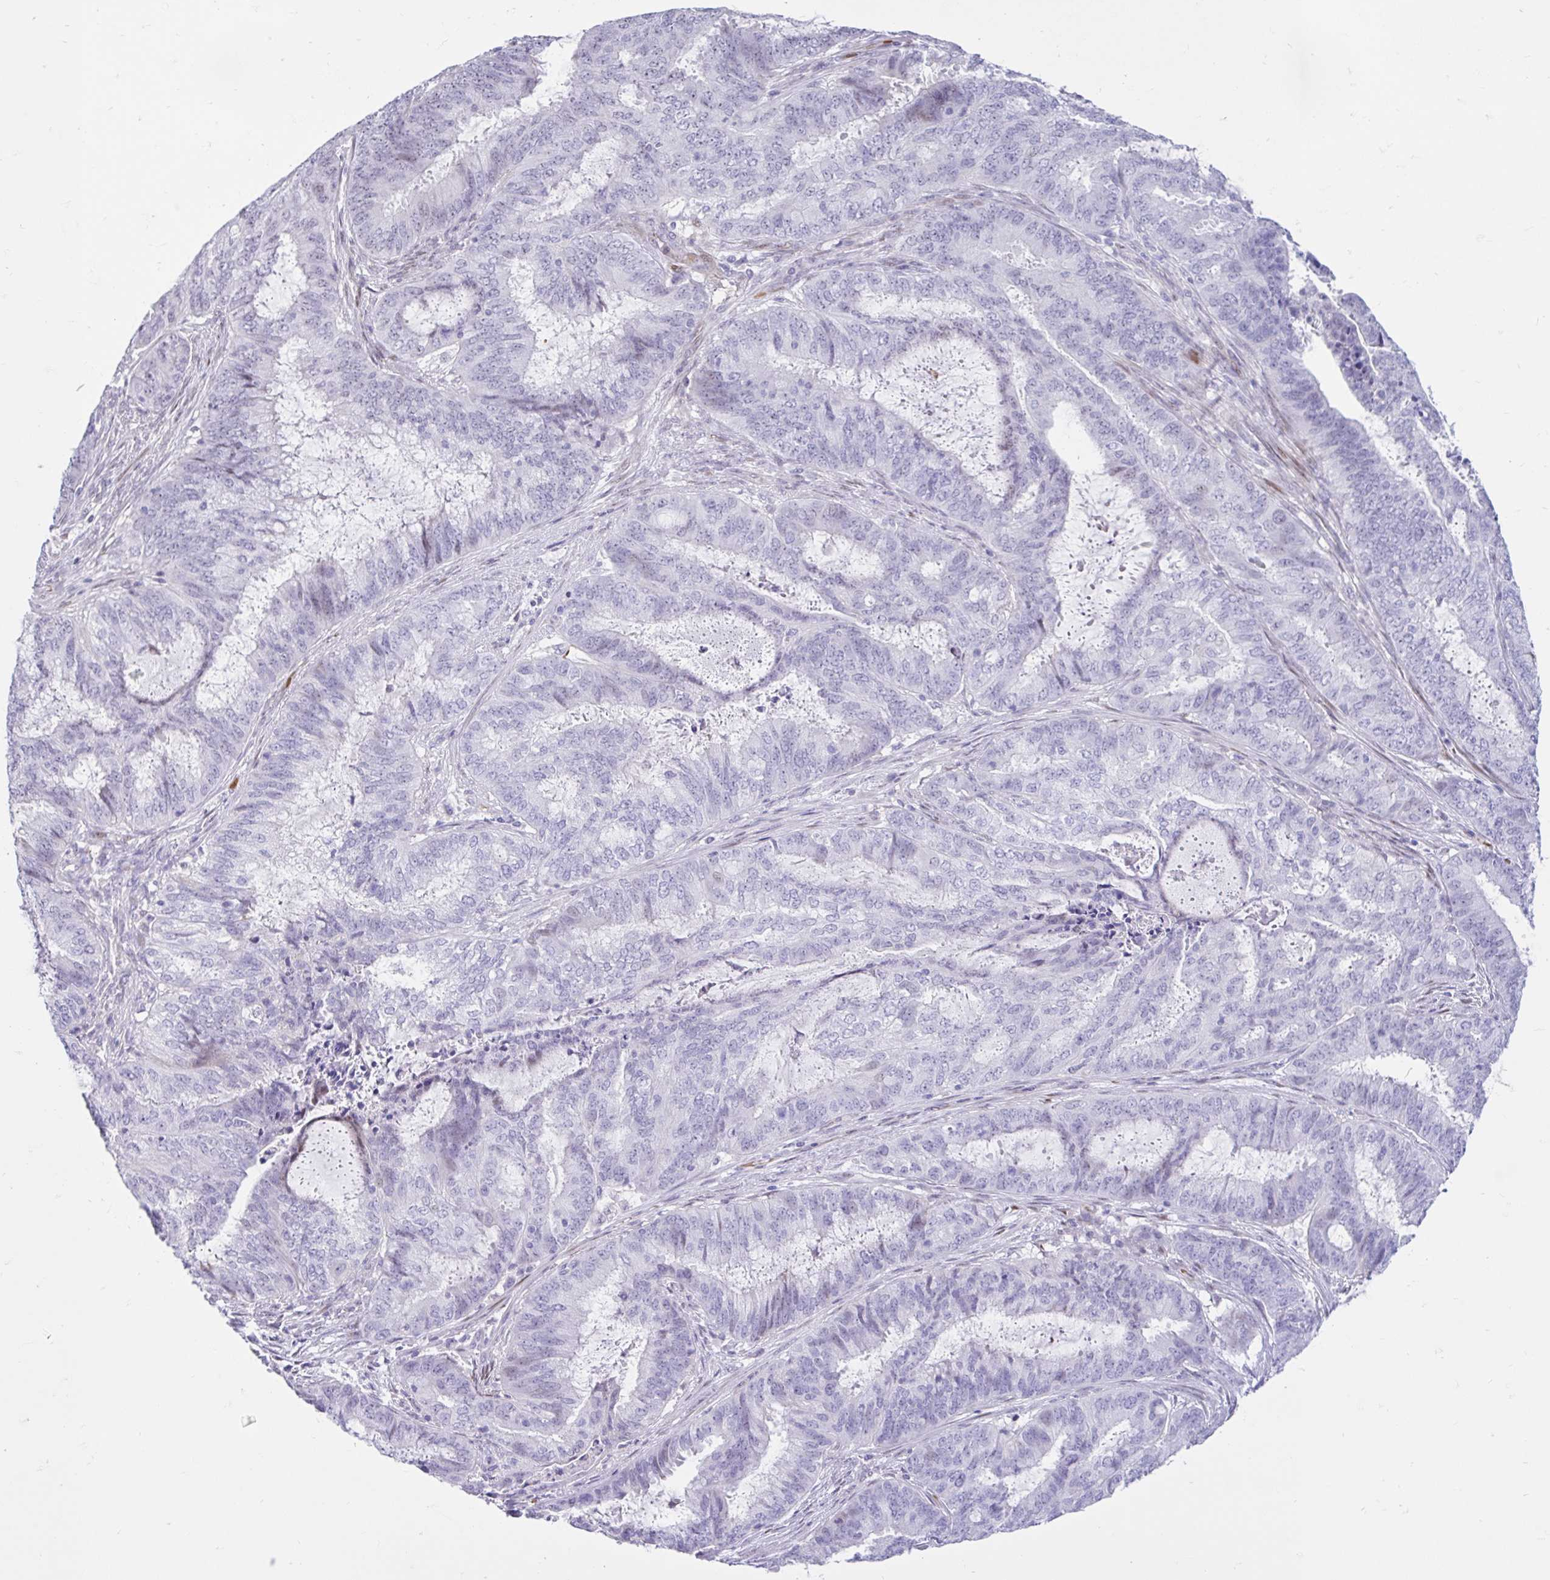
{"staining": {"intensity": "negative", "quantity": "none", "location": "none"}, "tissue": "endometrial cancer", "cell_type": "Tumor cells", "image_type": "cancer", "snomed": [{"axis": "morphology", "description": "Adenocarcinoma, NOS"}, {"axis": "topography", "description": "Endometrium"}], "caption": "Photomicrograph shows no protein staining in tumor cells of endometrial cancer tissue.", "gene": "NHLH2", "patient": {"sex": "female", "age": 51}}